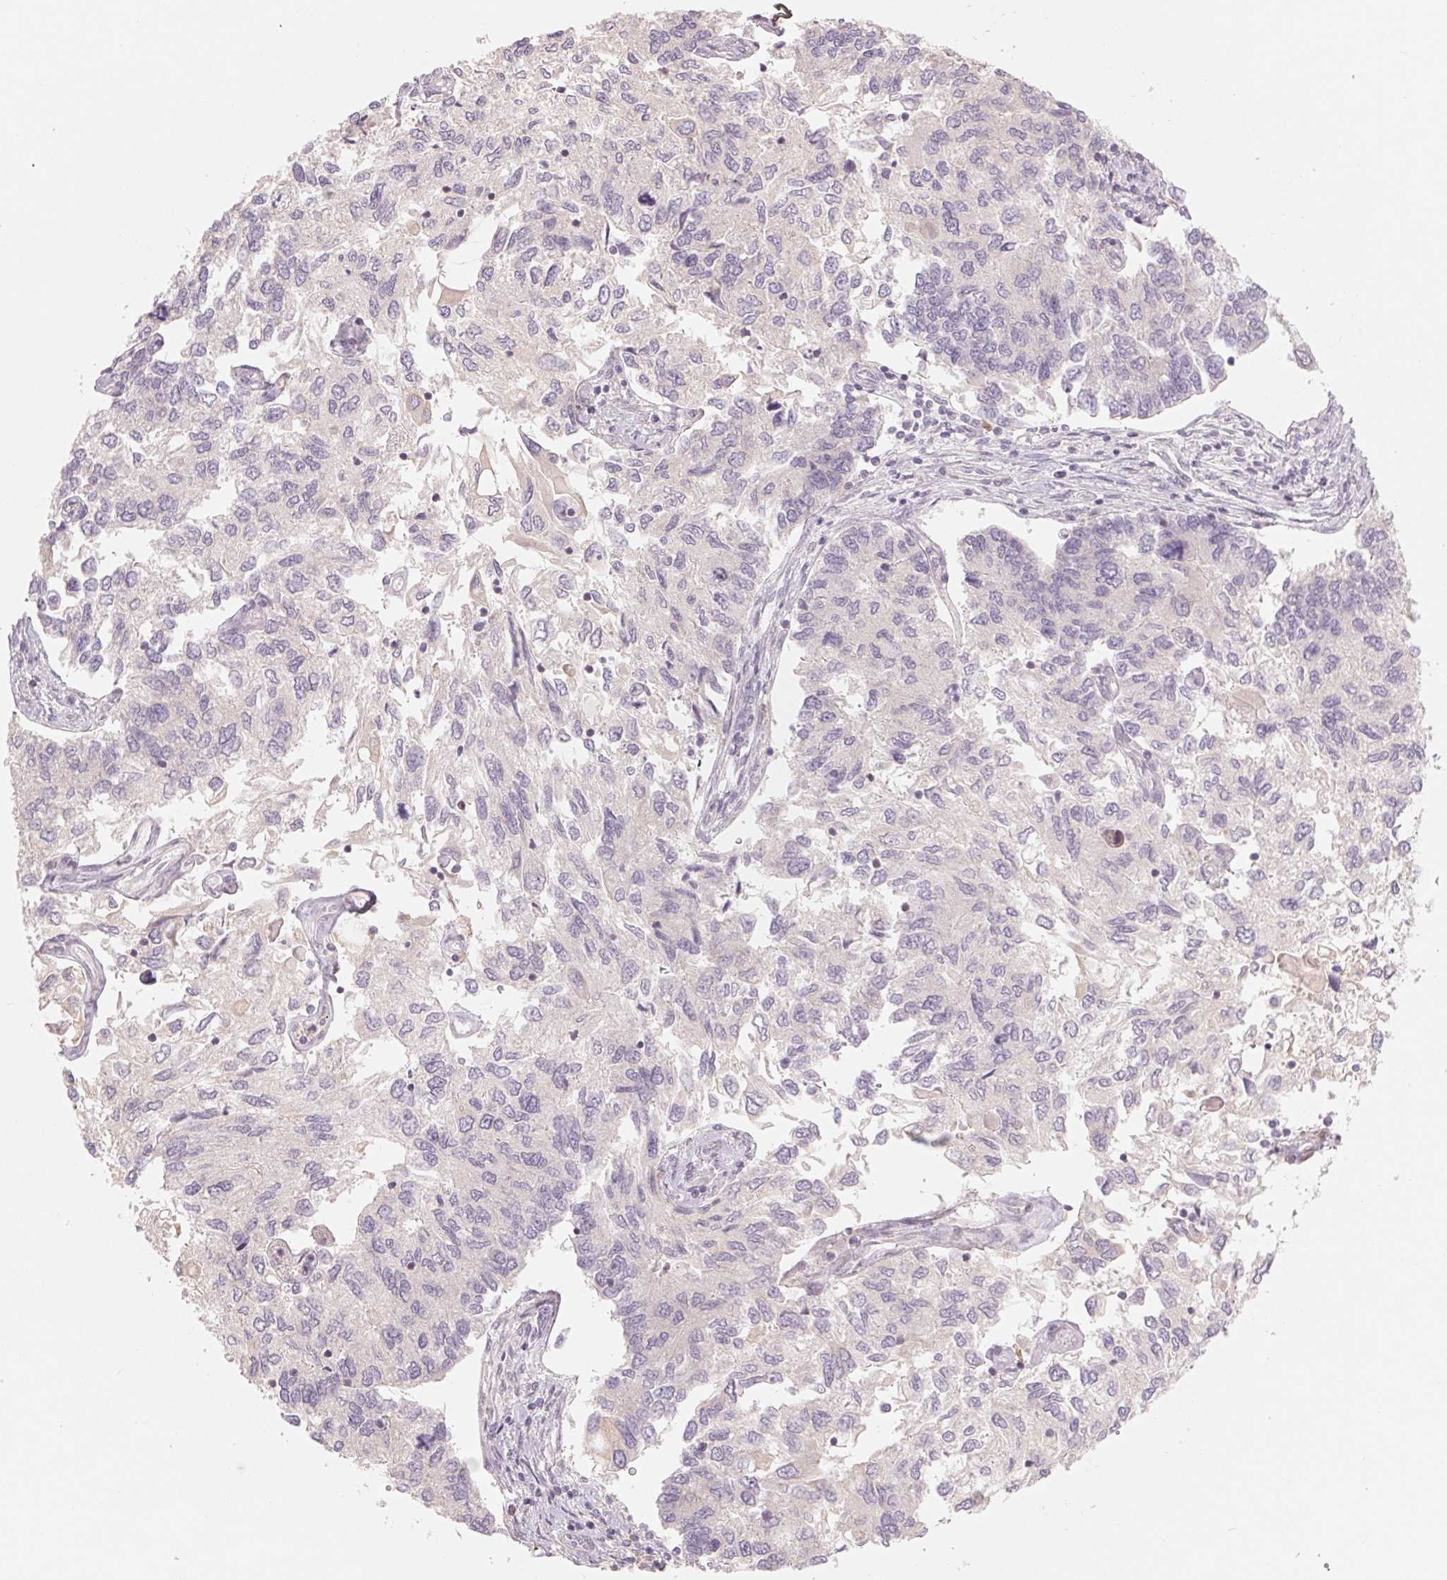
{"staining": {"intensity": "negative", "quantity": "none", "location": "none"}, "tissue": "endometrial cancer", "cell_type": "Tumor cells", "image_type": "cancer", "snomed": [{"axis": "morphology", "description": "Carcinoma, NOS"}, {"axis": "topography", "description": "Uterus"}], "caption": "Micrograph shows no protein staining in tumor cells of endometrial carcinoma tissue.", "gene": "DENND2C", "patient": {"sex": "female", "age": 76}}